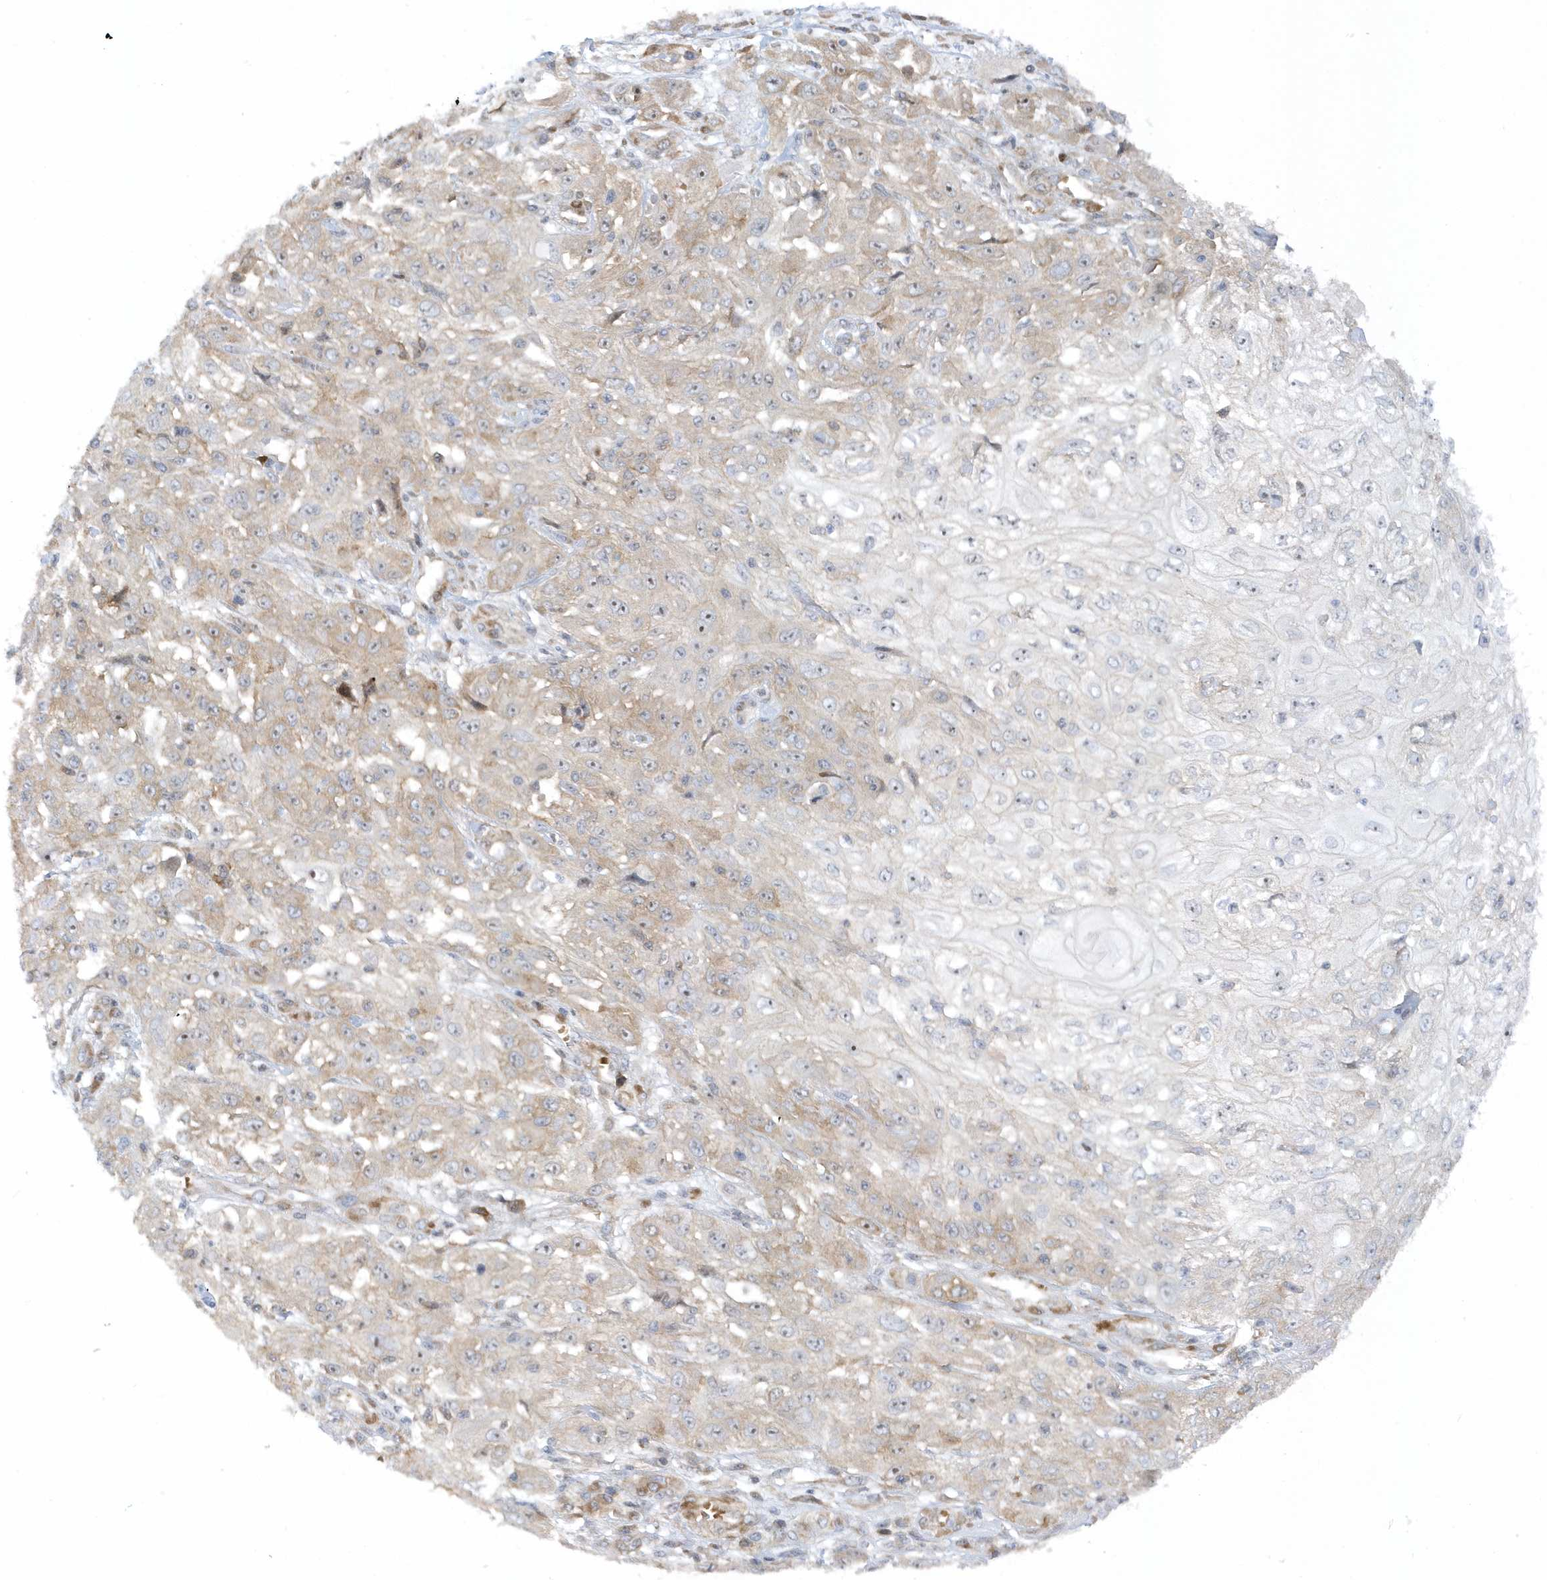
{"staining": {"intensity": "weak", "quantity": "25%-75%", "location": "cytoplasmic/membranous"}, "tissue": "skin cancer", "cell_type": "Tumor cells", "image_type": "cancer", "snomed": [{"axis": "morphology", "description": "Squamous cell carcinoma, NOS"}, {"axis": "morphology", "description": "Squamous cell carcinoma, metastatic, NOS"}, {"axis": "topography", "description": "Skin"}, {"axis": "topography", "description": "Lymph node"}], "caption": "High-power microscopy captured an IHC photomicrograph of skin cancer, revealing weak cytoplasmic/membranous expression in about 25%-75% of tumor cells. (Stains: DAB (3,3'-diaminobenzidine) in brown, nuclei in blue, Microscopy: brightfield microscopy at high magnification).", "gene": "MAP7D3", "patient": {"sex": "male", "age": 75}}